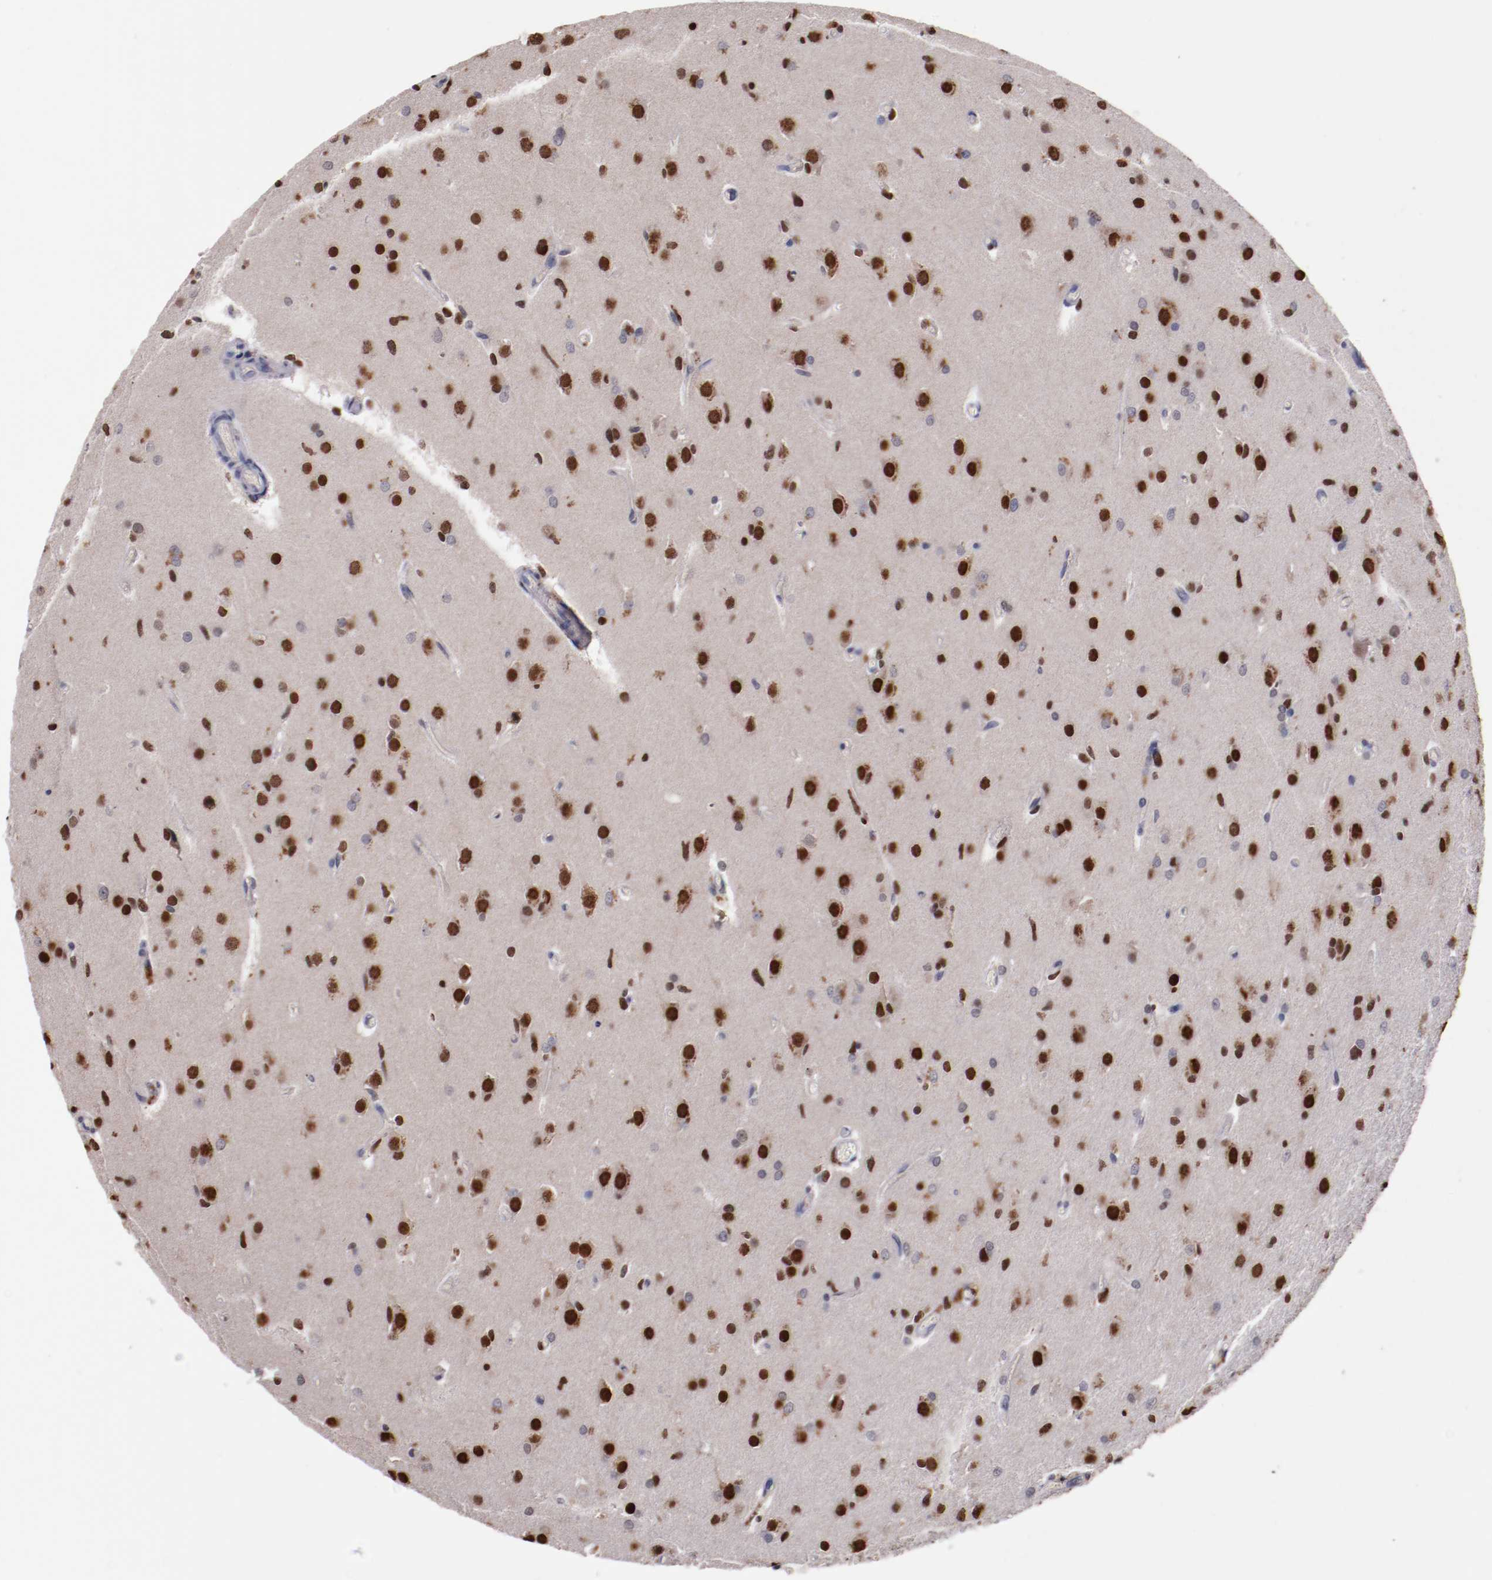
{"staining": {"intensity": "strong", "quantity": ">75%", "location": "nuclear"}, "tissue": "glioma", "cell_type": "Tumor cells", "image_type": "cancer", "snomed": [{"axis": "morphology", "description": "Glioma, malignant, High grade"}, {"axis": "topography", "description": "Brain"}], "caption": "IHC (DAB (3,3'-diaminobenzidine)) staining of high-grade glioma (malignant) displays strong nuclear protein staining in approximately >75% of tumor cells.", "gene": "FAM81A", "patient": {"sex": "male", "age": 33}}